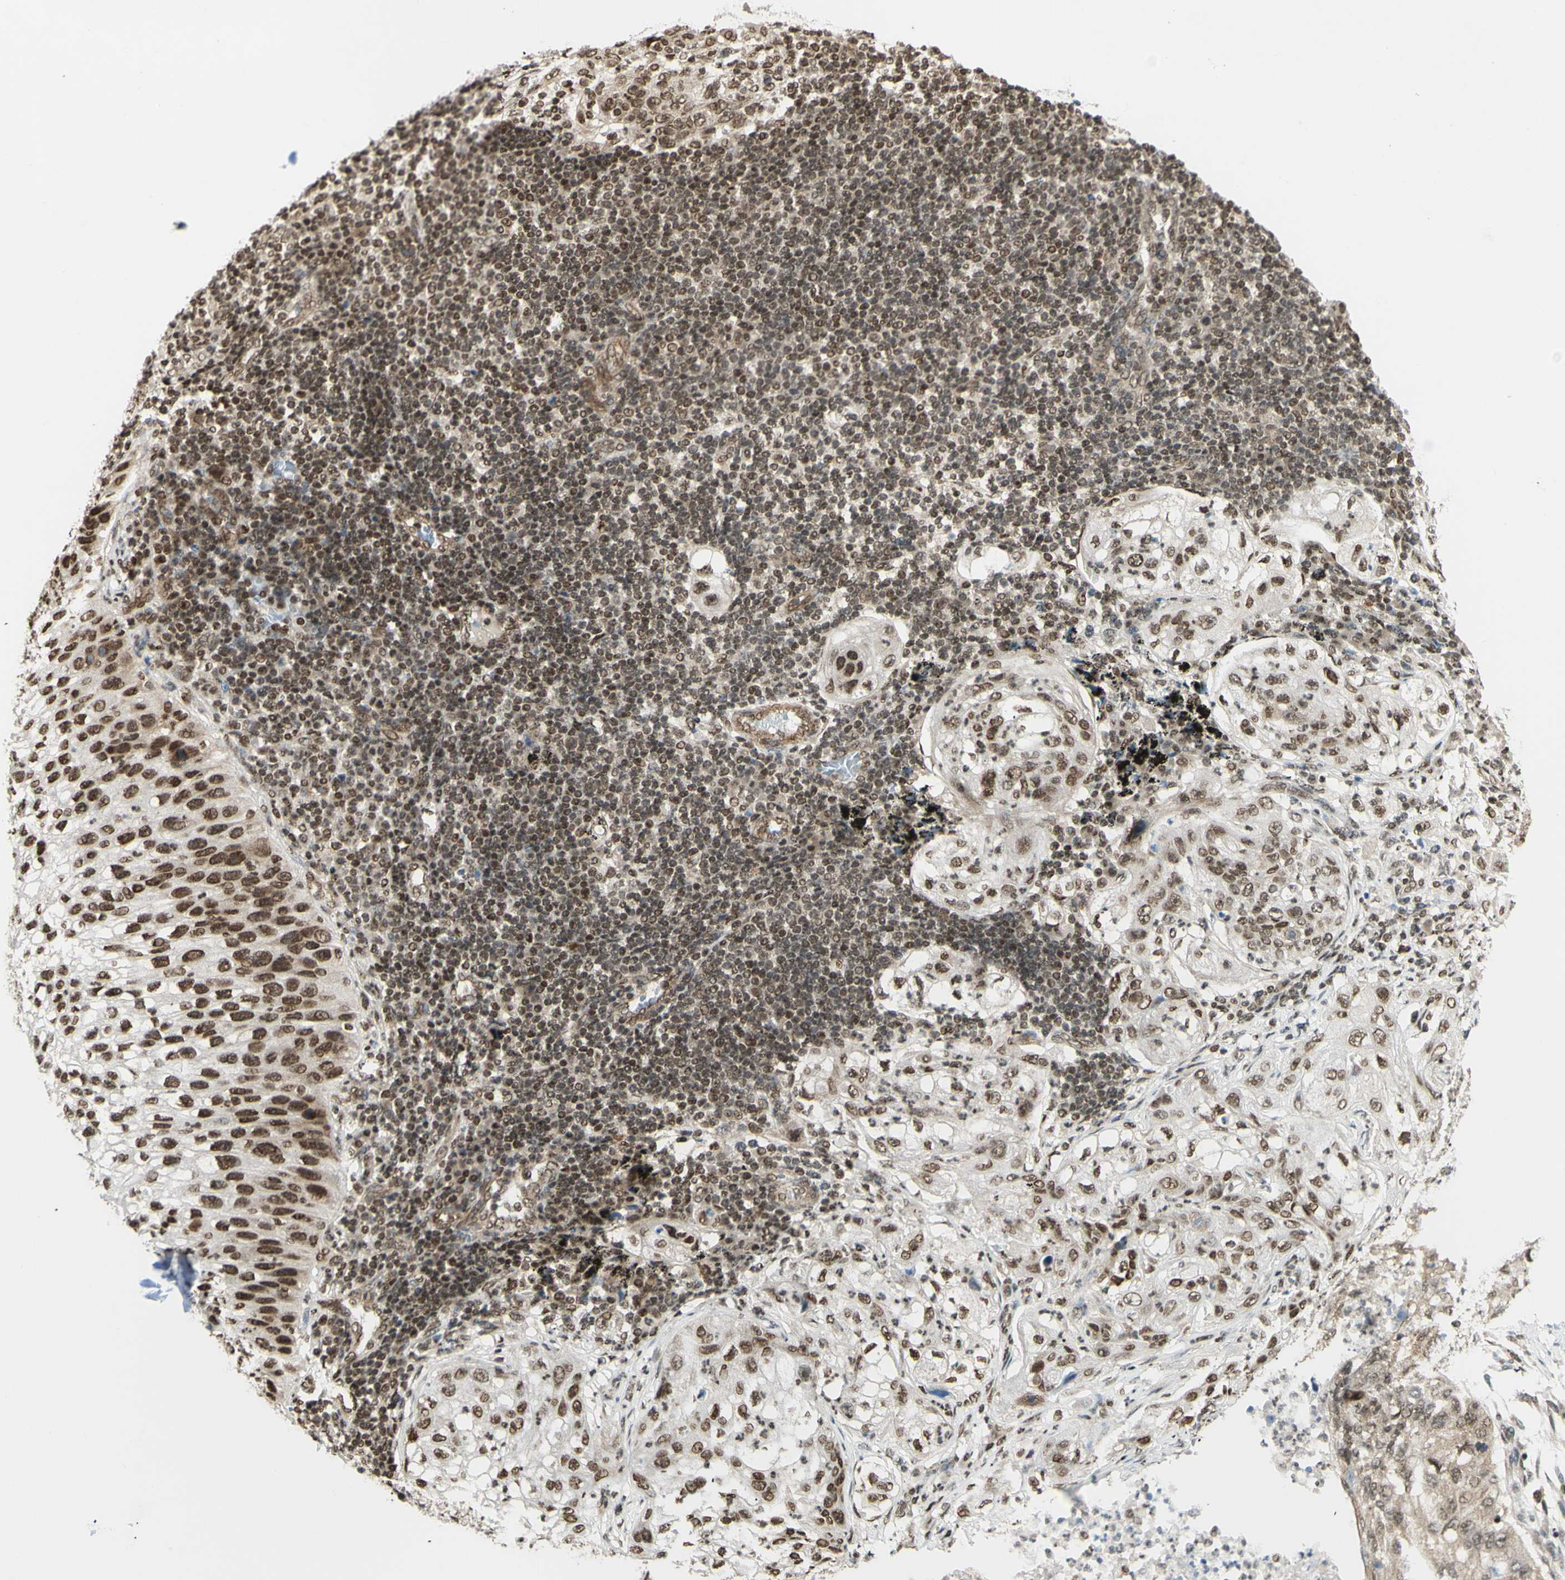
{"staining": {"intensity": "moderate", "quantity": ">75%", "location": "nuclear"}, "tissue": "lung cancer", "cell_type": "Tumor cells", "image_type": "cancer", "snomed": [{"axis": "morphology", "description": "Inflammation, NOS"}, {"axis": "morphology", "description": "Squamous cell carcinoma, NOS"}, {"axis": "topography", "description": "Lymph node"}, {"axis": "topography", "description": "Soft tissue"}, {"axis": "topography", "description": "Lung"}], "caption": "There is medium levels of moderate nuclear positivity in tumor cells of lung cancer, as demonstrated by immunohistochemical staining (brown color).", "gene": "ZMYM6", "patient": {"sex": "male", "age": 66}}